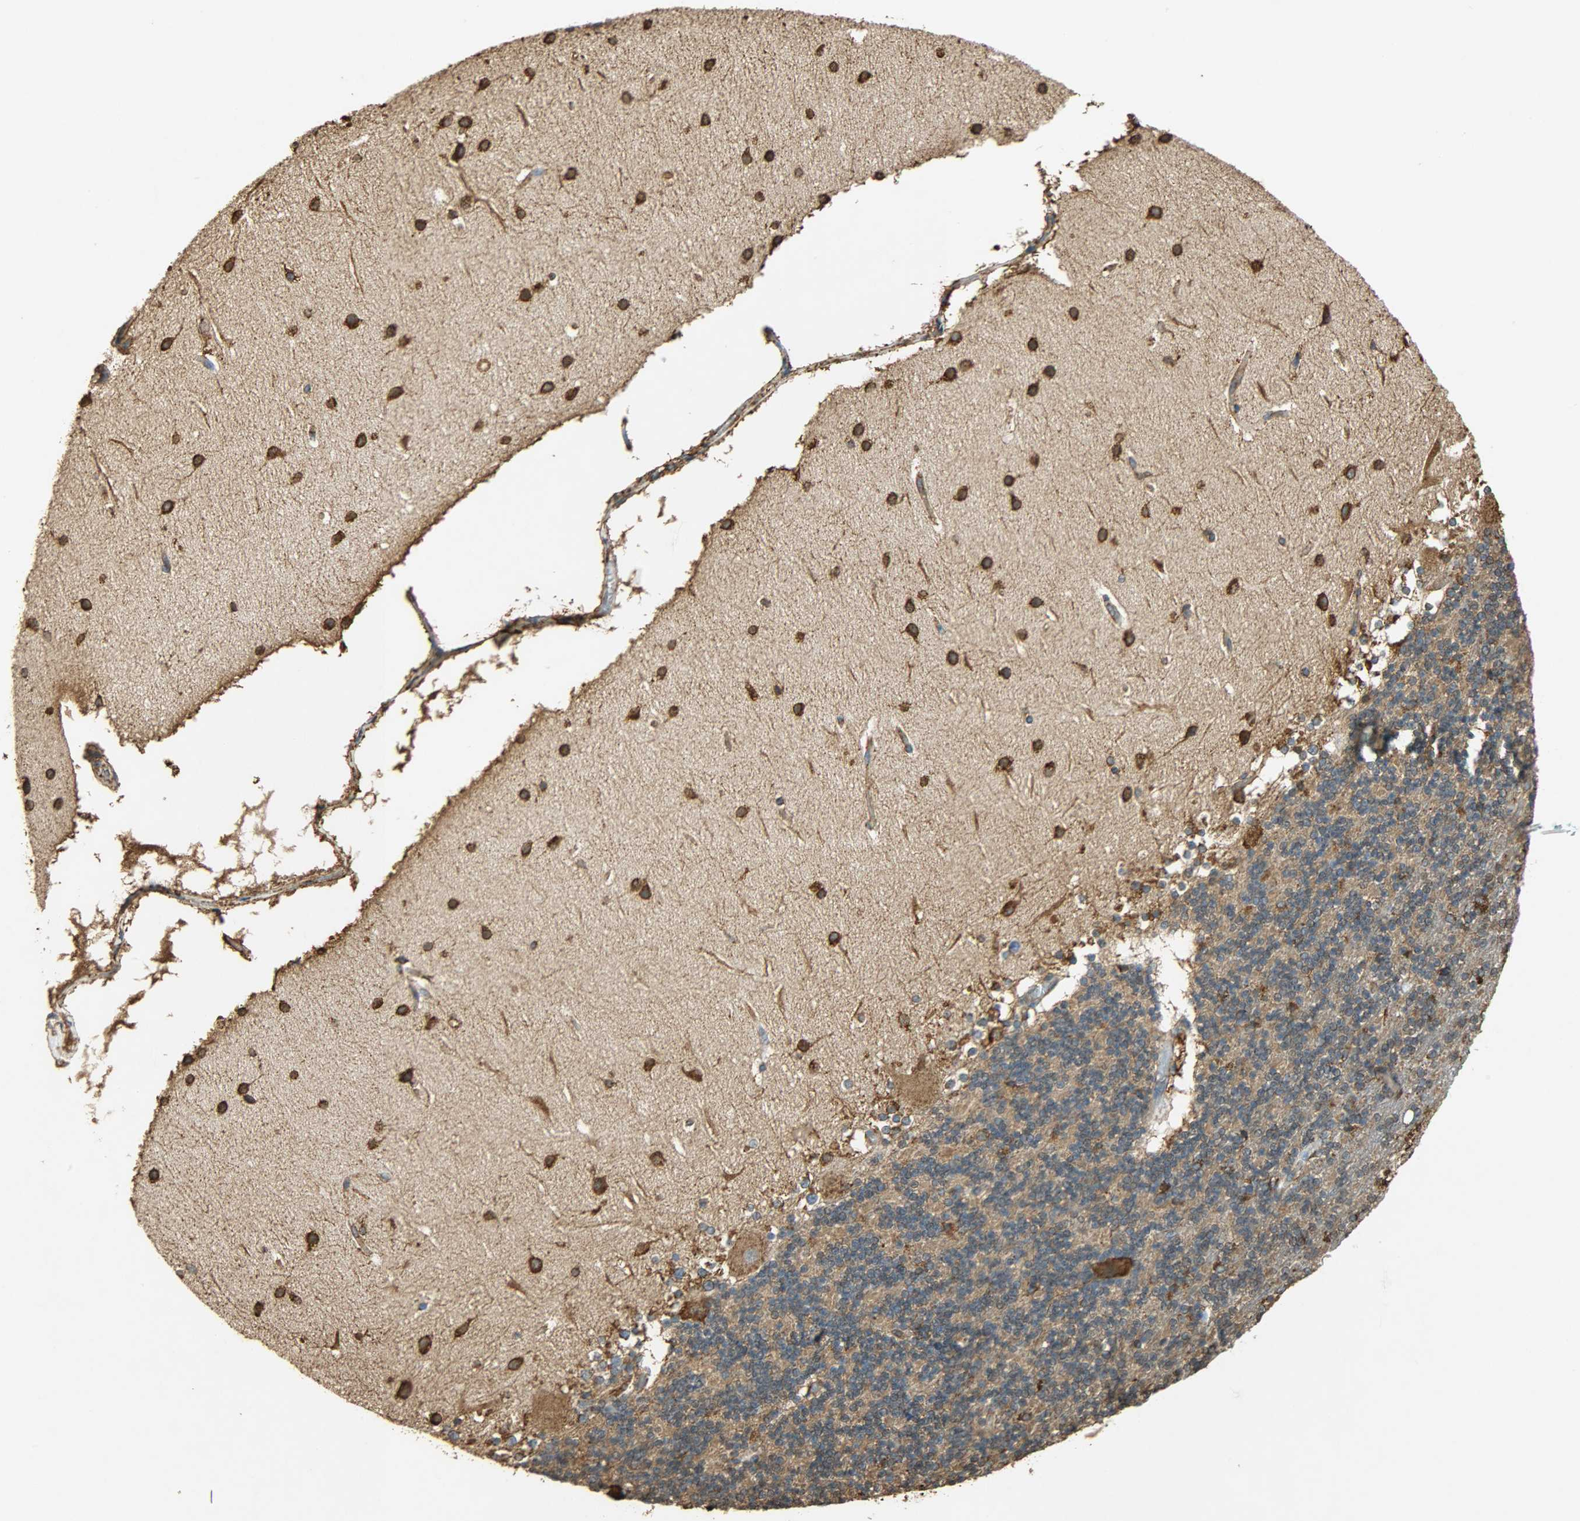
{"staining": {"intensity": "moderate", "quantity": "<25%", "location": "cytoplasmic/membranous"}, "tissue": "cerebellum", "cell_type": "Cells in granular layer", "image_type": "normal", "snomed": [{"axis": "morphology", "description": "Normal tissue, NOS"}, {"axis": "topography", "description": "Cerebellum"}], "caption": "Brown immunohistochemical staining in benign human cerebellum reveals moderate cytoplasmic/membranous staining in about <25% of cells in granular layer.", "gene": "HSP90B1", "patient": {"sex": "female", "age": 19}}